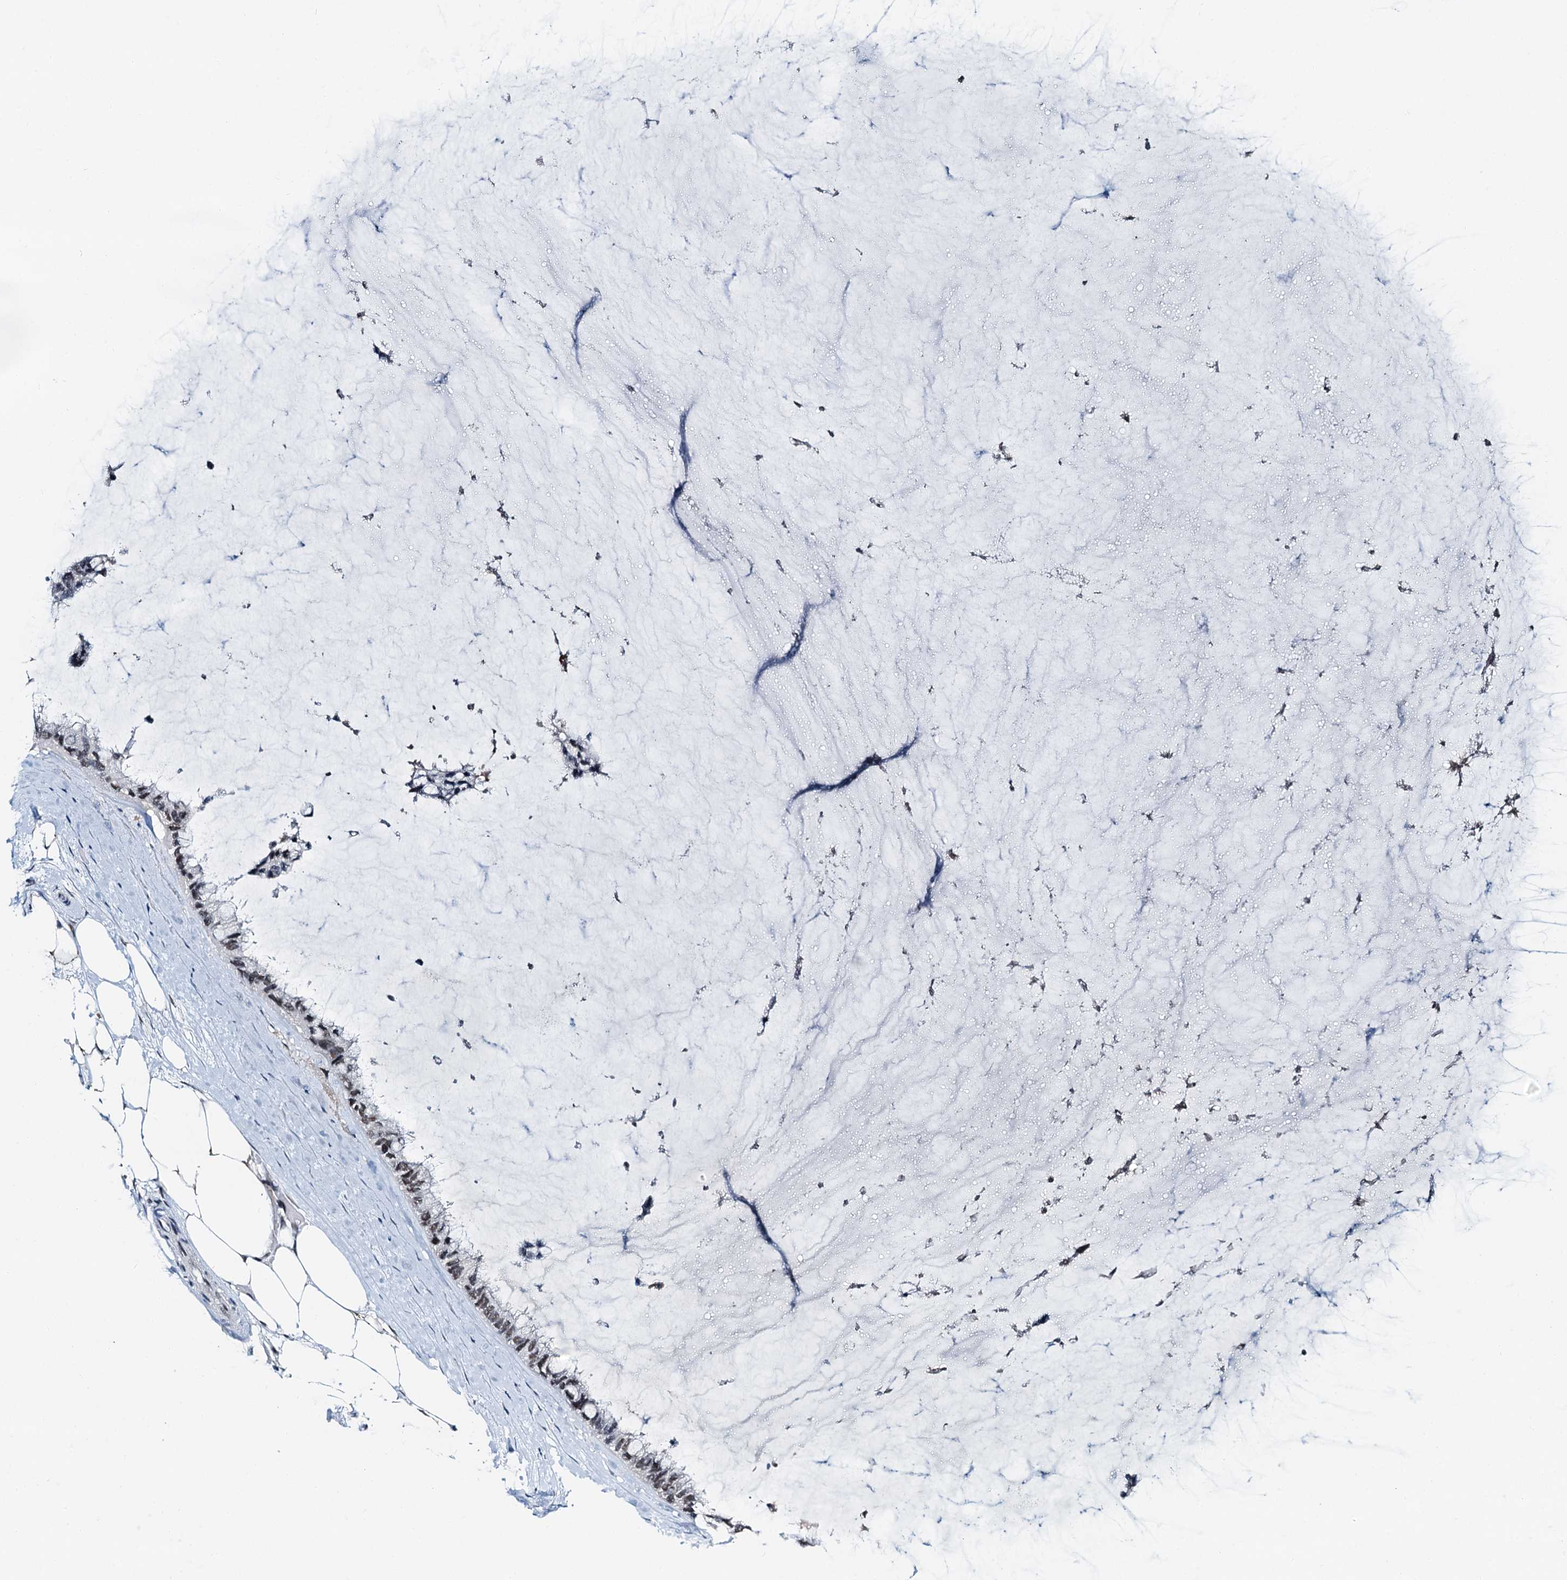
{"staining": {"intensity": "moderate", "quantity": ">75%", "location": "nuclear"}, "tissue": "ovarian cancer", "cell_type": "Tumor cells", "image_type": "cancer", "snomed": [{"axis": "morphology", "description": "Cystadenocarcinoma, mucinous, NOS"}, {"axis": "topography", "description": "Ovary"}], "caption": "Ovarian cancer (mucinous cystadenocarcinoma) tissue reveals moderate nuclear expression in about >75% of tumor cells, visualized by immunohistochemistry.", "gene": "SNRPD1", "patient": {"sex": "female", "age": 39}}